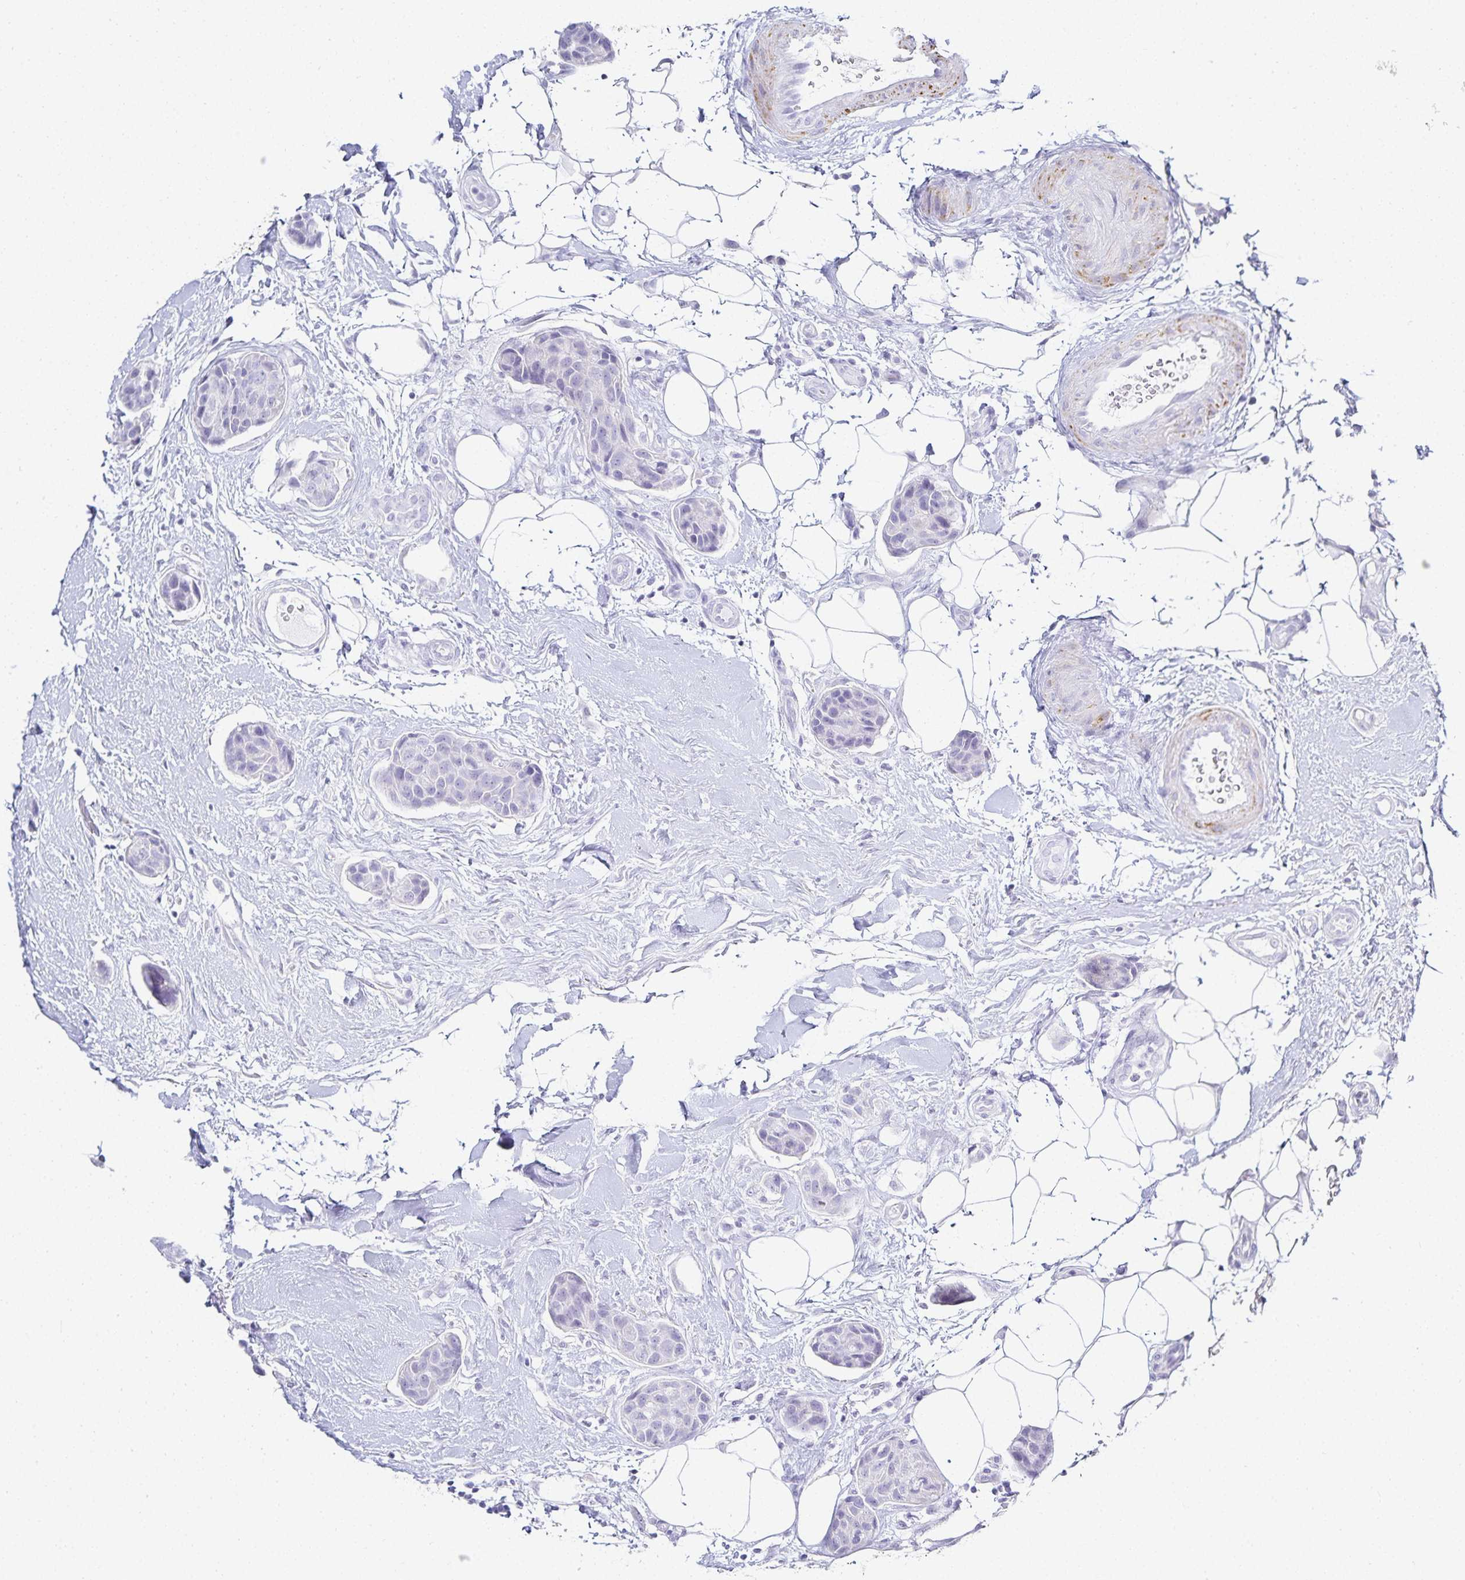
{"staining": {"intensity": "negative", "quantity": "none", "location": "none"}, "tissue": "breast cancer", "cell_type": "Tumor cells", "image_type": "cancer", "snomed": [{"axis": "morphology", "description": "Duct carcinoma"}, {"axis": "topography", "description": "Breast"}, {"axis": "topography", "description": "Lymph node"}], "caption": "The micrograph reveals no significant expression in tumor cells of invasive ductal carcinoma (breast). The staining is performed using DAB (3,3'-diaminobenzidine) brown chromogen with nuclei counter-stained in using hematoxylin.", "gene": "GP2", "patient": {"sex": "female", "age": 80}}